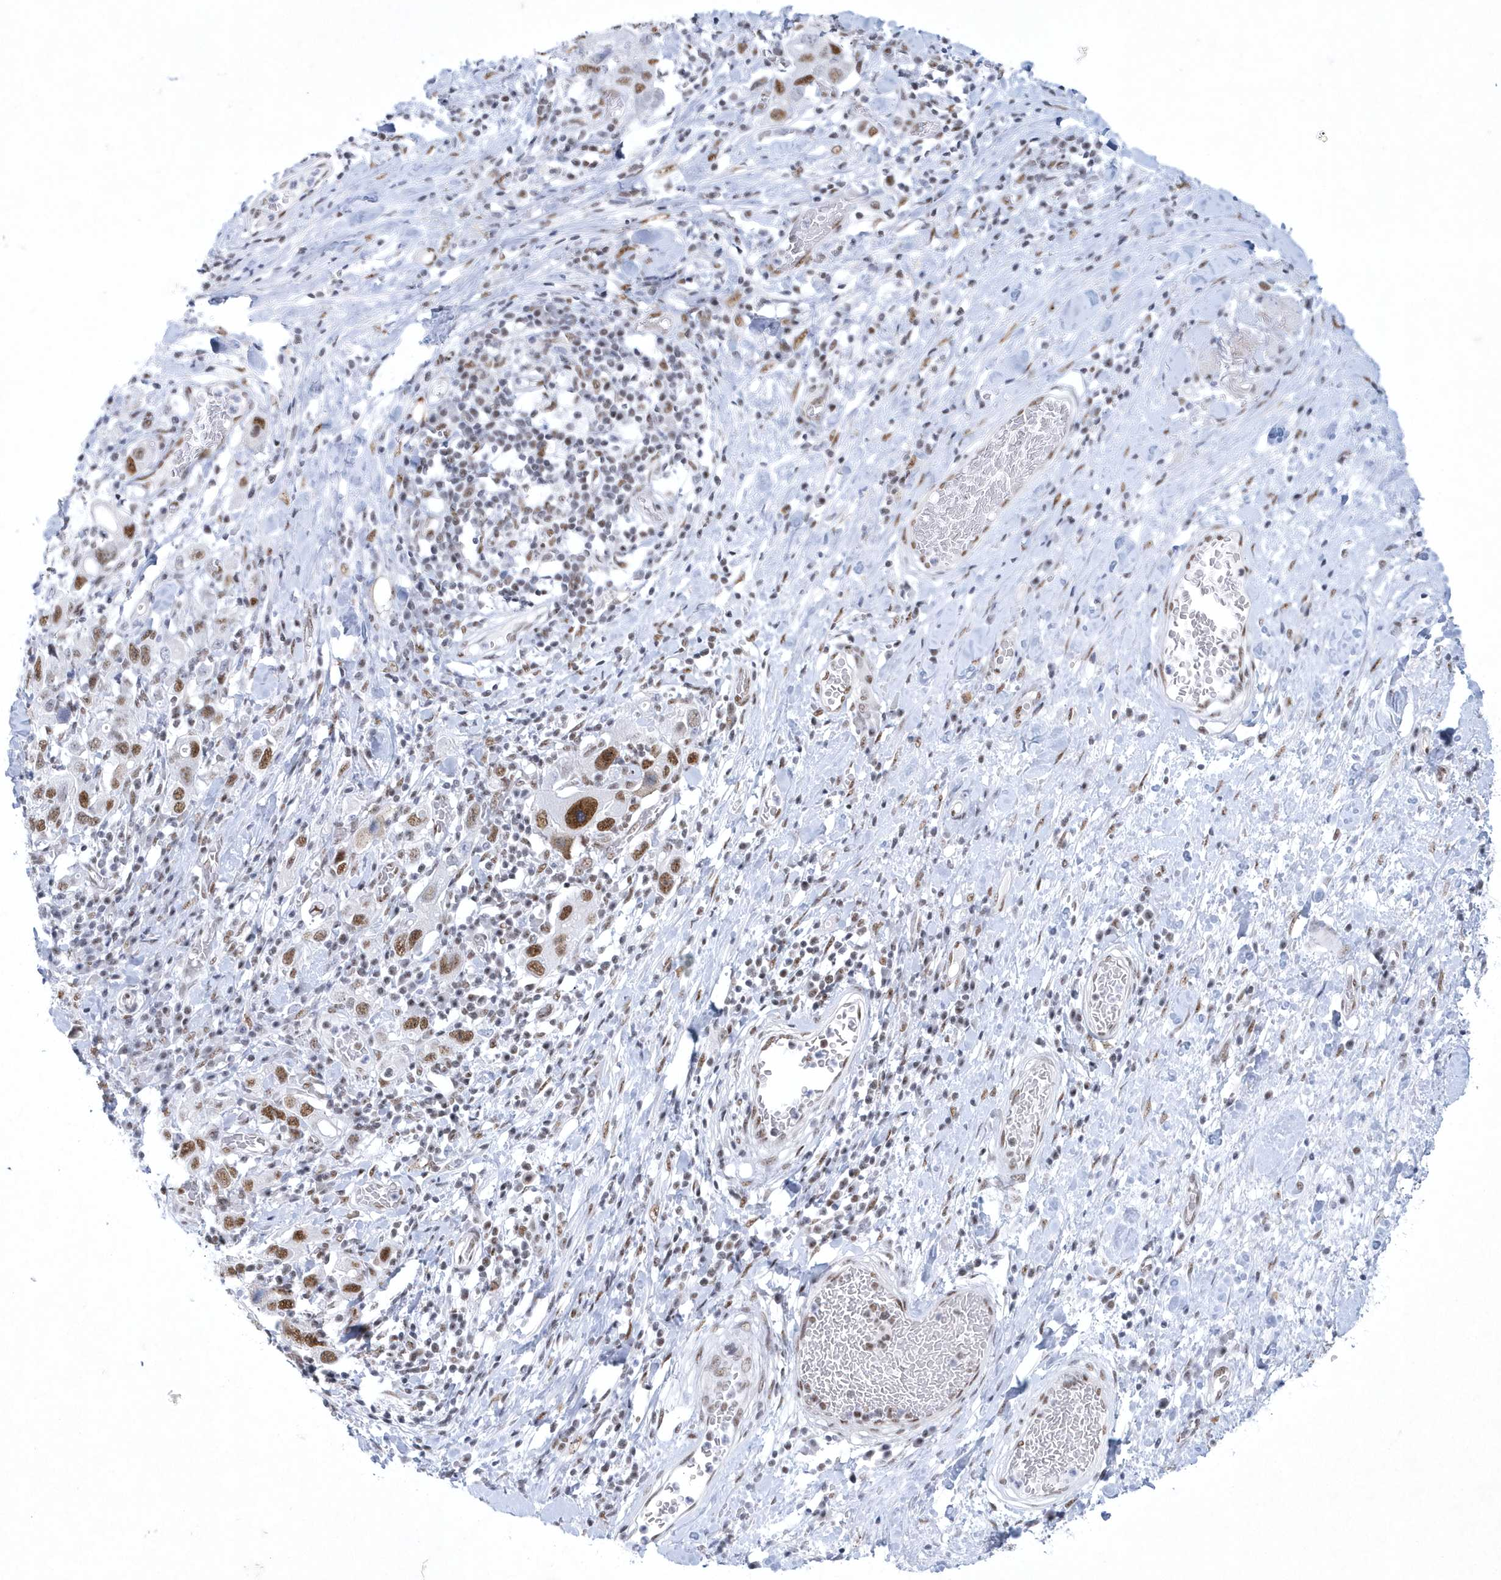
{"staining": {"intensity": "moderate", "quantity": "25%-75%", "location": "nuclear"}, "tissue": "stomach cancer", "cell_type": "Tumor cells", "image_type": "cancer", "snomed": [{"axis": "morphology", "description": "Adenocarcinoma, NOS"}, {"axis": "topography", "description": "Stomach, upper"}], "caption": "The histopathology image reveals staining of stomach cancer (adenocarcinoma), revealing moderate nuclear protein positivity (brown color) within tumor cells. (IHC, brightfield microscopy, high magnification).", "gene": "DCLRE1A", "patient": {"sex": "male", "age": 62}}